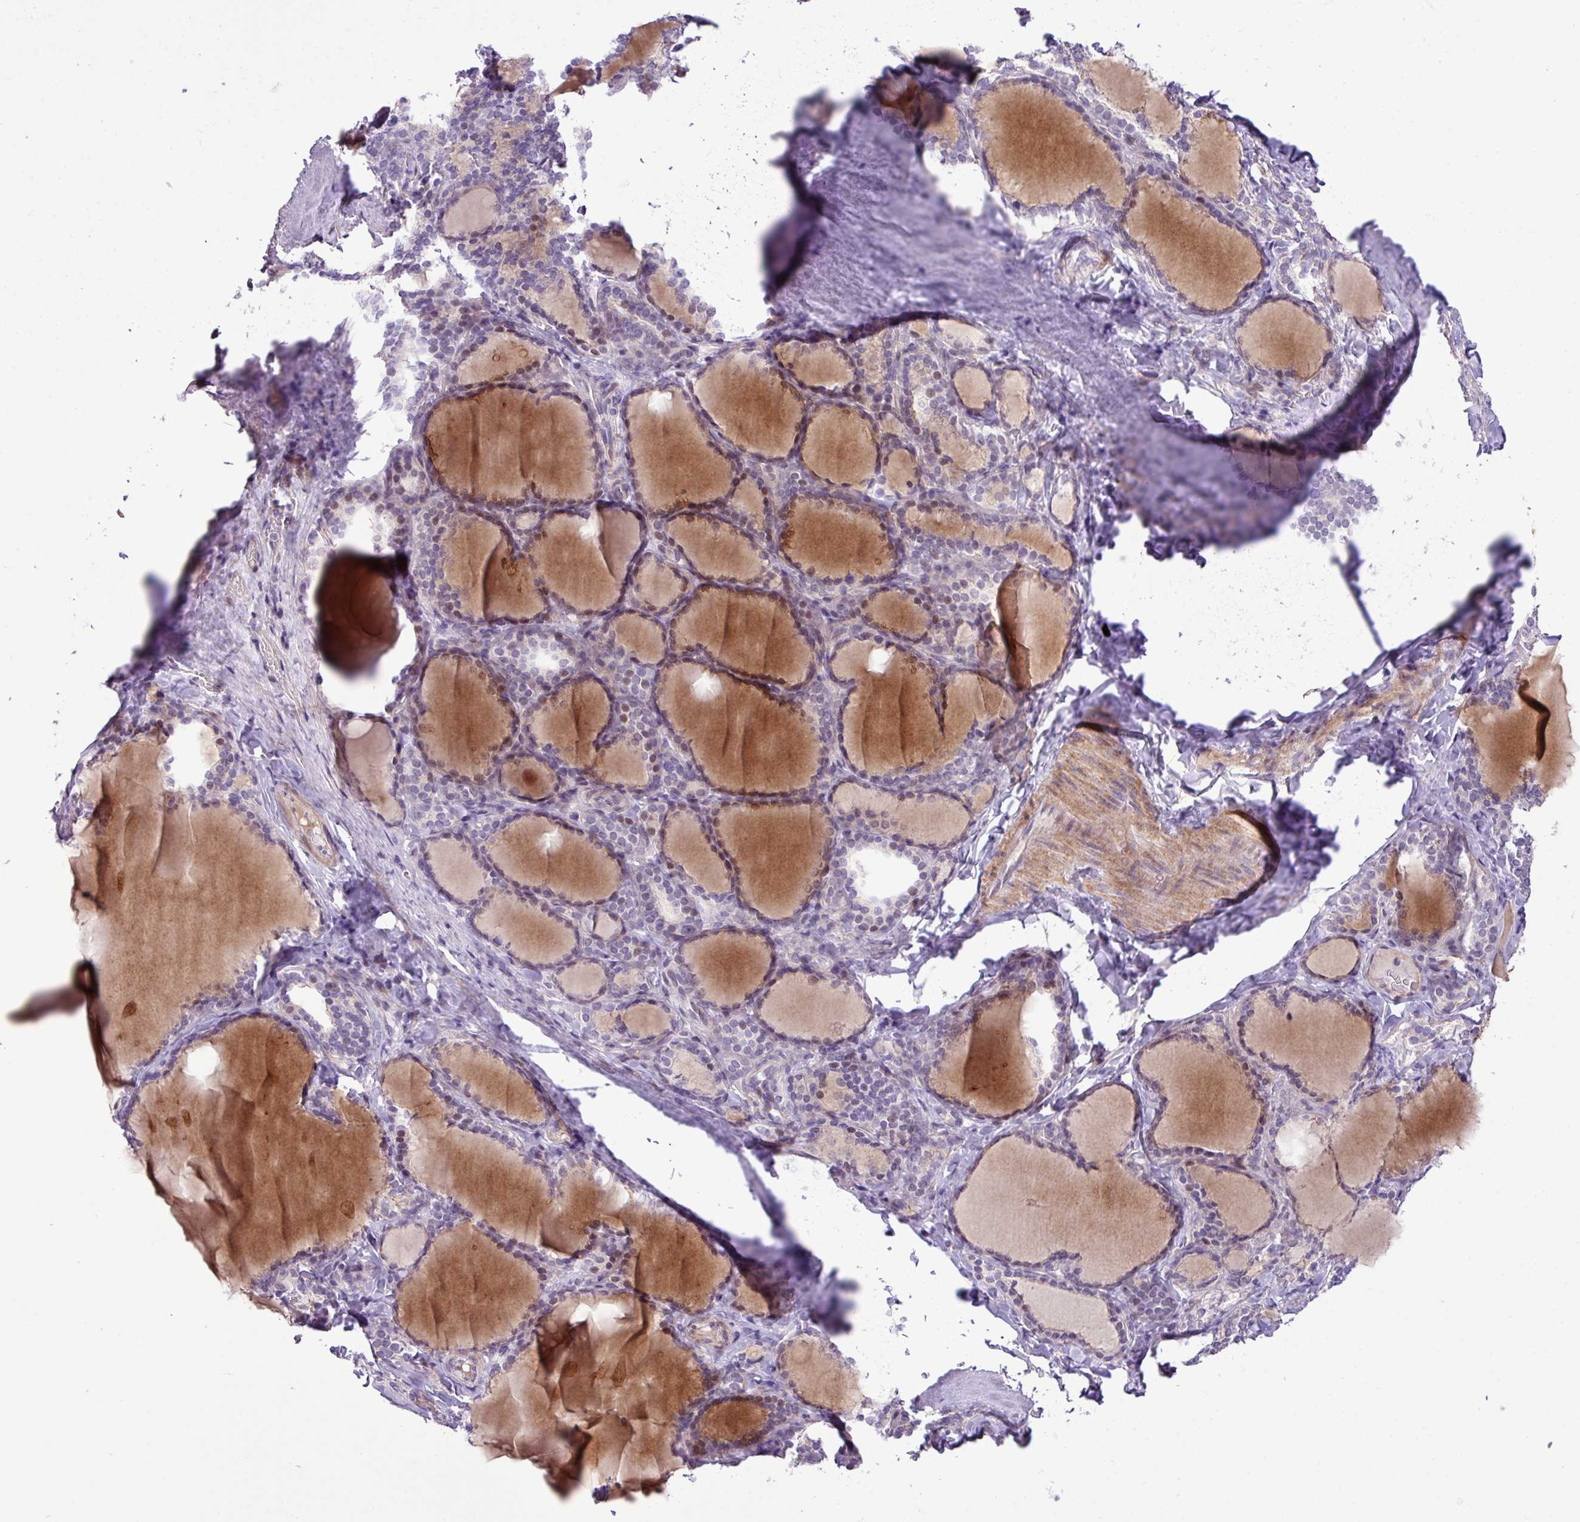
{"staining": {"intensity": "weak", "quantity": "25%-75%", "location": "cytoplasmic/membranous,nuclear"}, "tissue": "thyroid gland", "cell_type": "Glandular cells", "image_type": "normal", "snomed": [{"axis": "morphology", "description": "Normal tissue, NOS"}, {"axis": "topography", "description": "Thyroid gland"}], "caption": "The immunohistochemical stain shows weak cytoplasmic/membranous,nuclear expression in glandular cells of normal thyroid gland. The staining was performed using DAB (3,3'-diaminobenzidine), with brown indicating positive protein expression. Nuclei are stained blue with hematoxylin.", "gene": "YLPM1", "patient": {"sex": "female", "age": 31}}